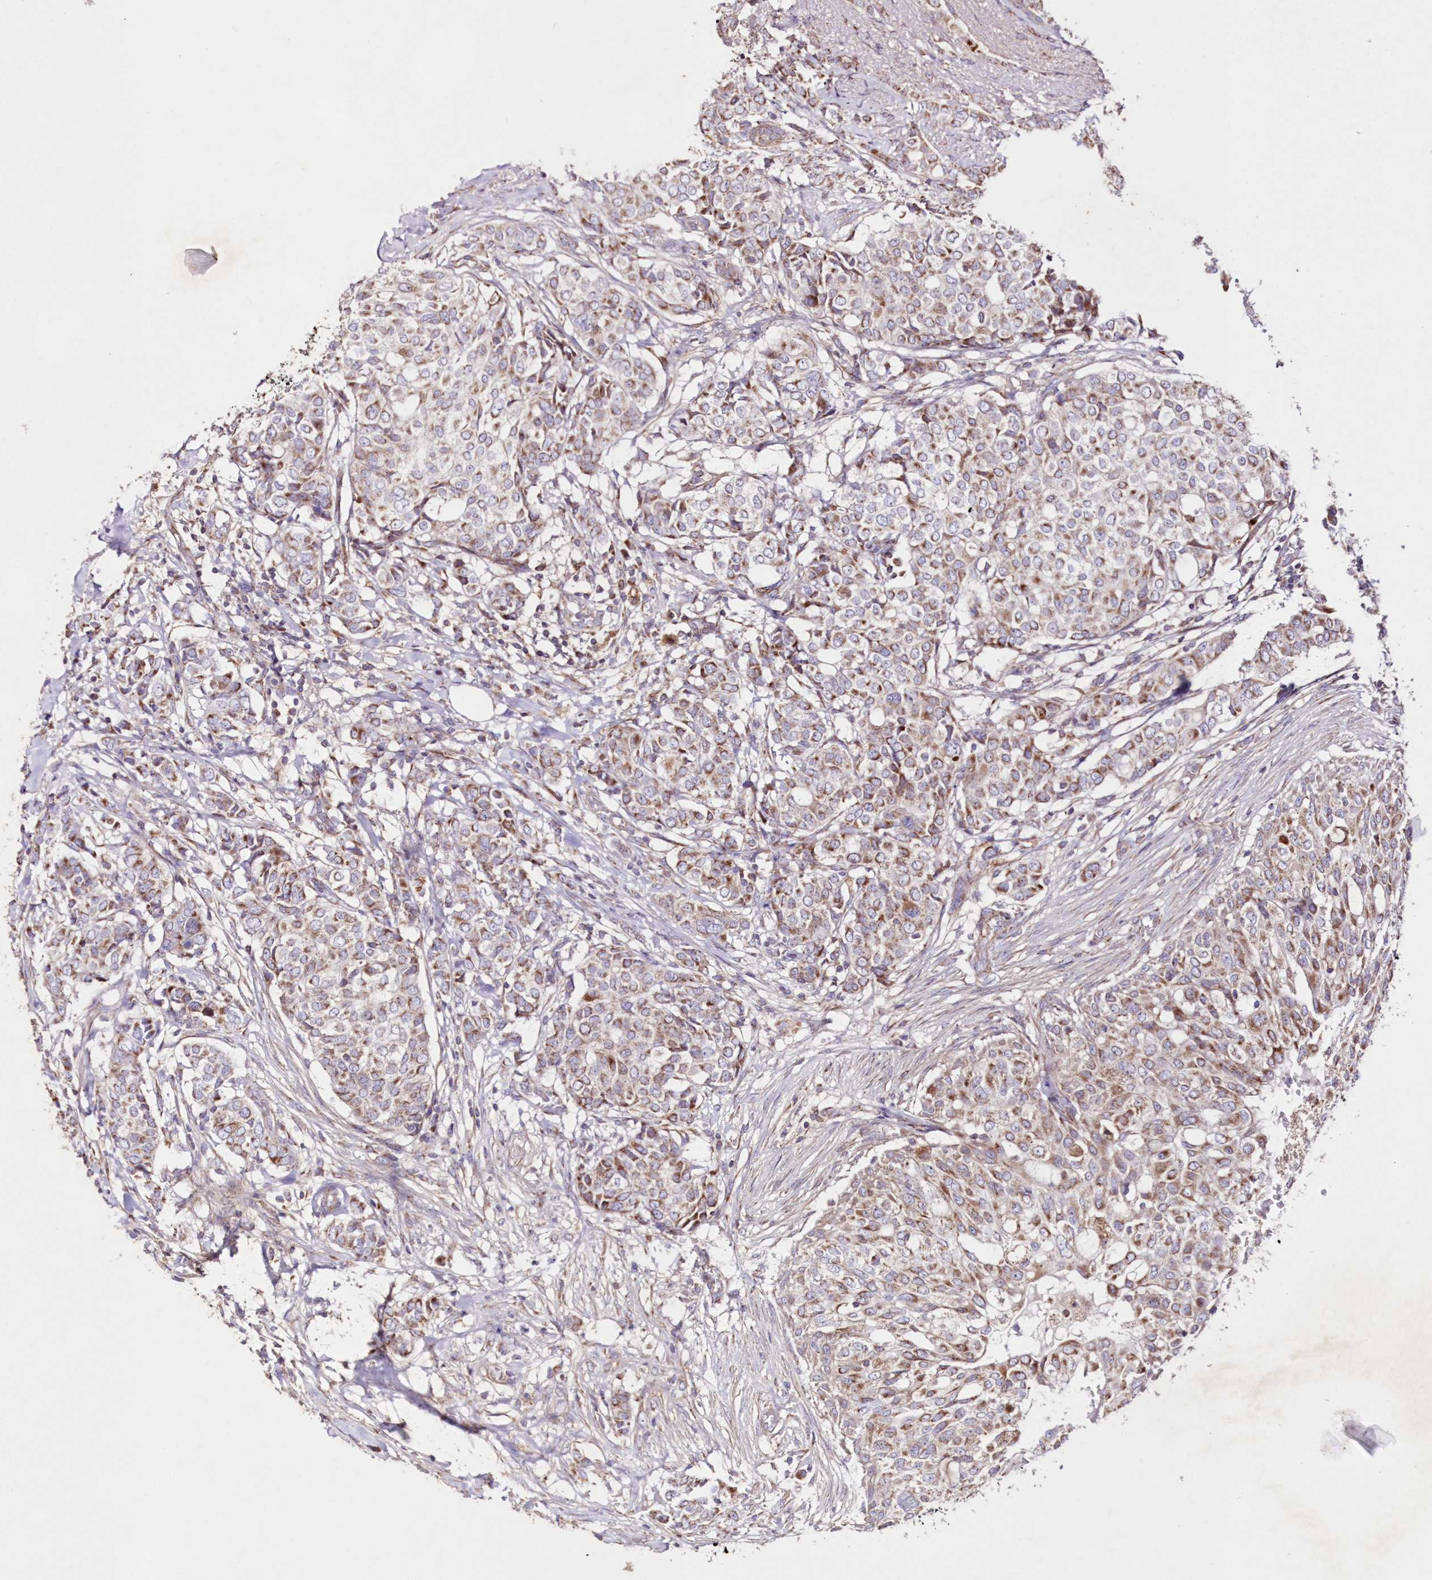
{"staining": {"intensity": "moderate", "quantity": ">75%", "location": "cytoplasmic/membranous"}, "tissue": "breast cancer", "cell_type": "Tumor cells", "image_type": "cancer", "snomed": [{"axis": "morphology", "description": "Lobular carcinoma"}, {"axis": "topography", "description": "Breast"}], "caption": "Protein staining by IHC shows moderate cytoplasmic/membranous staining in approximately >75% of tumor cells in lobular carcinoma (breast).", "gene": "HADHB", "patient": {"sex": "female", "age": 51}}